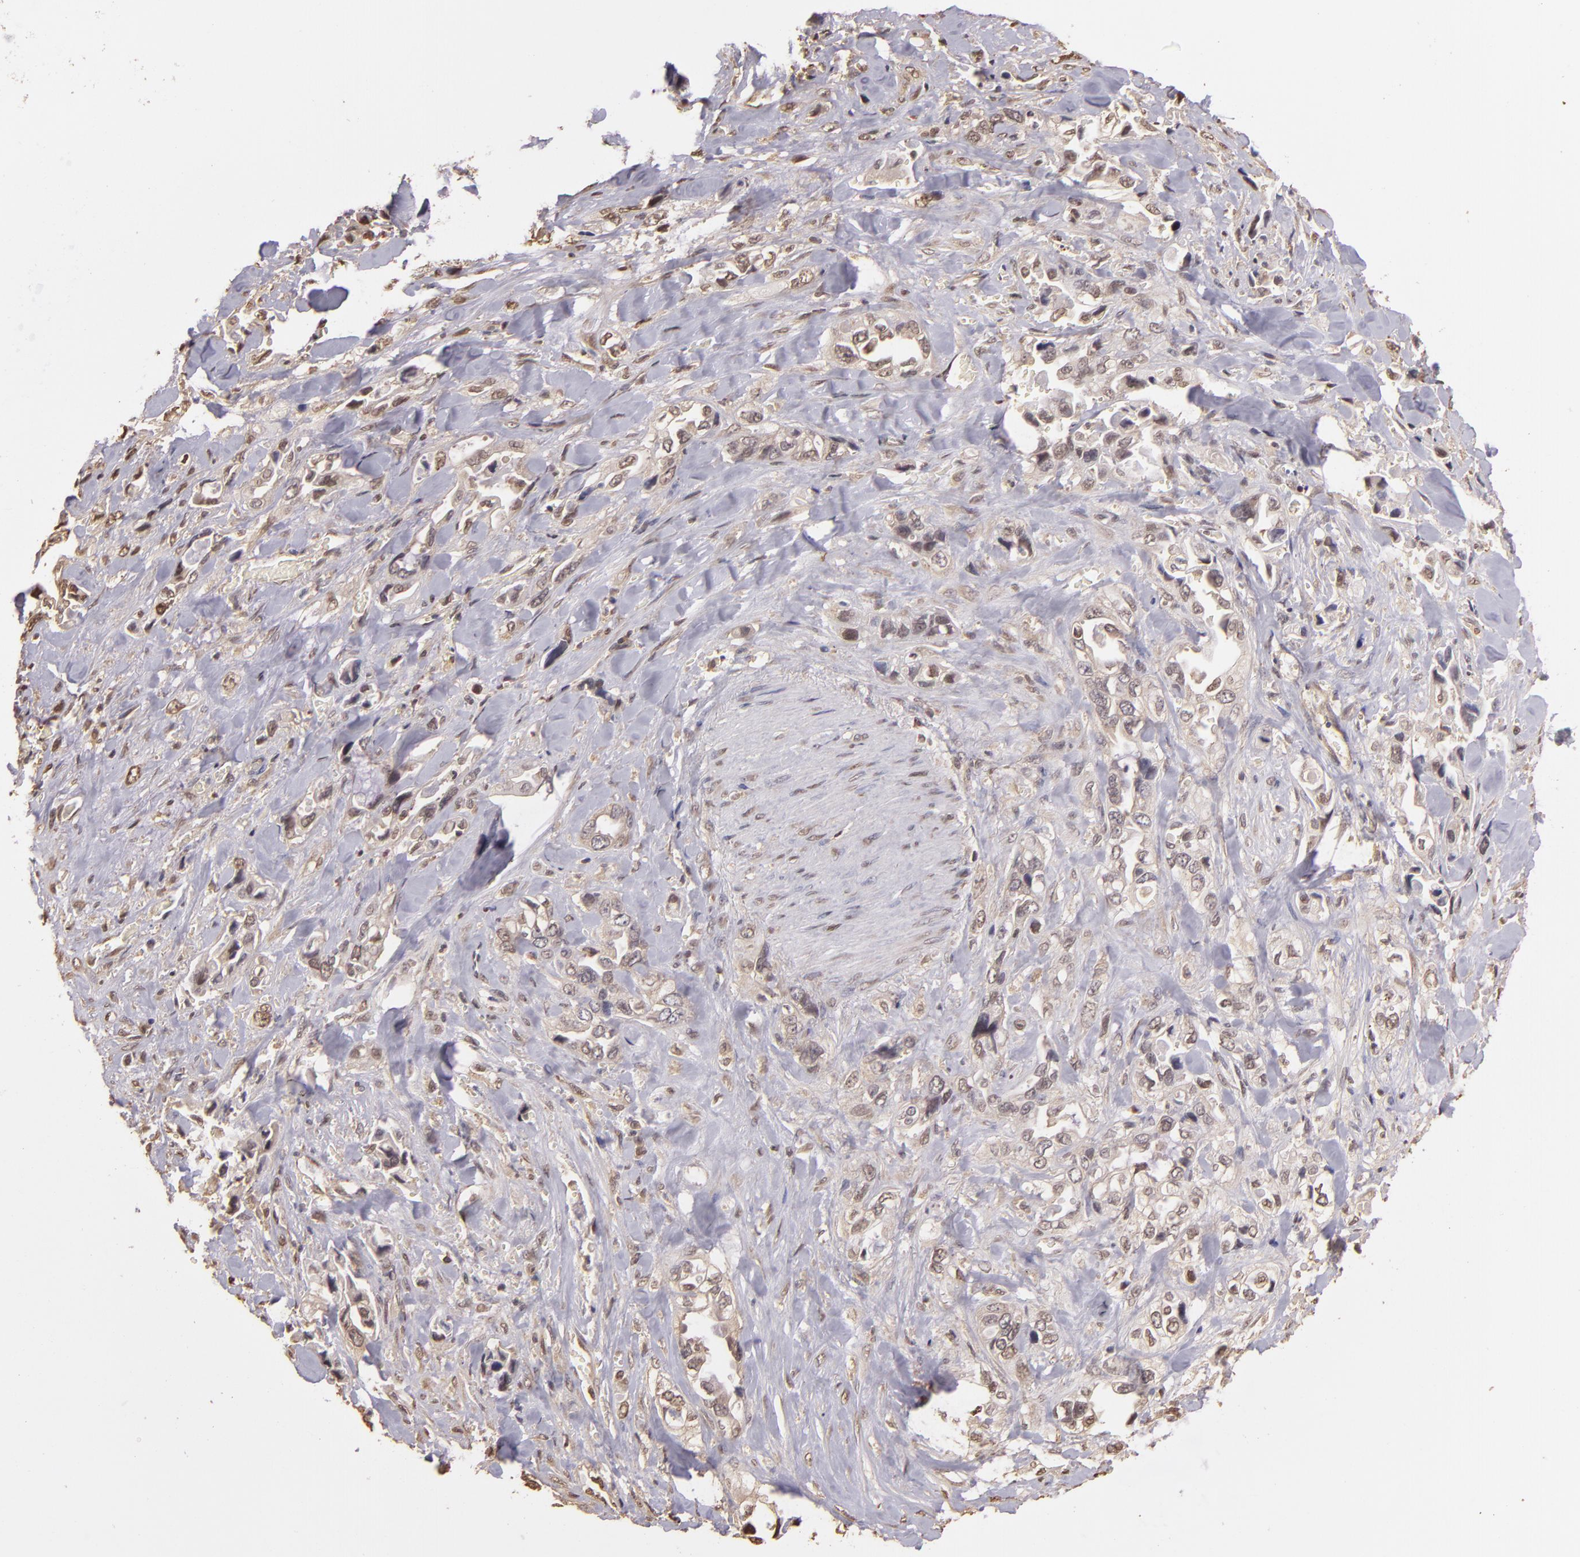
{"staining": {"intensity": "weak", "quantity": "<25%", "location": "cytoplasmic/membranous,nuclear"}, "tissue": "pancreatic cancer", "cell_type": "Tumor cells", "image_type": "cancer", "snomed": [{"axis": "morphology", "description": "Adenocarcinoma, NOS"}, {"axis": "topography", "description": "Pancreas"}], "caption": "IHC of human adenocarcinoma (pancreatic) shows no positivity in tumor cells.", "gene": "ARPC2", "patient": {"sex": "male", "age": 69}}